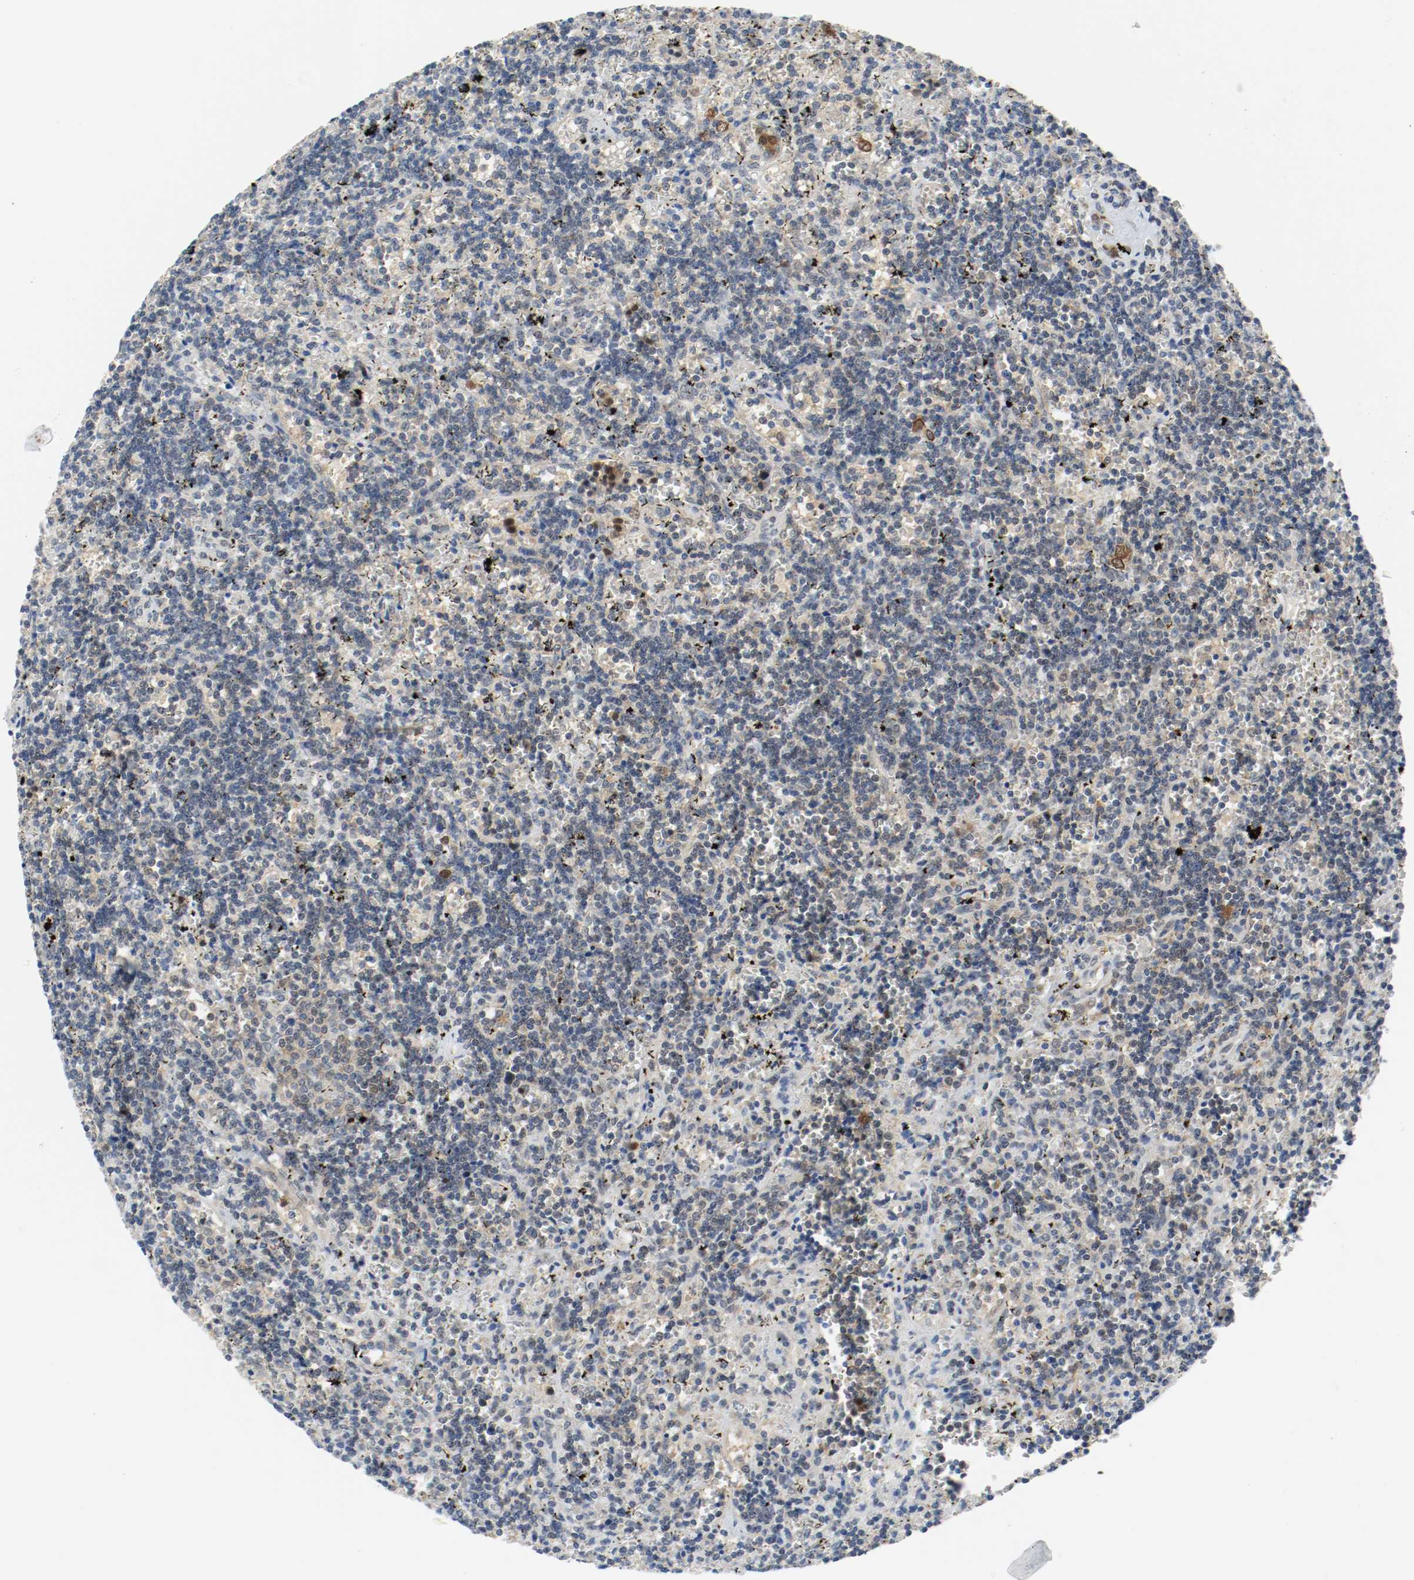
{"staining": {"intensity": "weak", "quantity": "25%-75%", "location": "cytoplasmic/membranous"}, "tissue": "lymphoma", "cell_type": "Tumor cells", "image_type": "cancer", "snomed": [{"axis": "morphology", "description": "Malignant lymphoma, non-Hodgkin's type, Low grade"}, {"axis": "topography", "description": "Spleen"}], "caption": "A brown stain shows weak cytoplasmic/membranous staining of a protein in human lymphoma tumor cells.", "gene": "PPME1", "patient": {"sex": "male", "age": 60}}